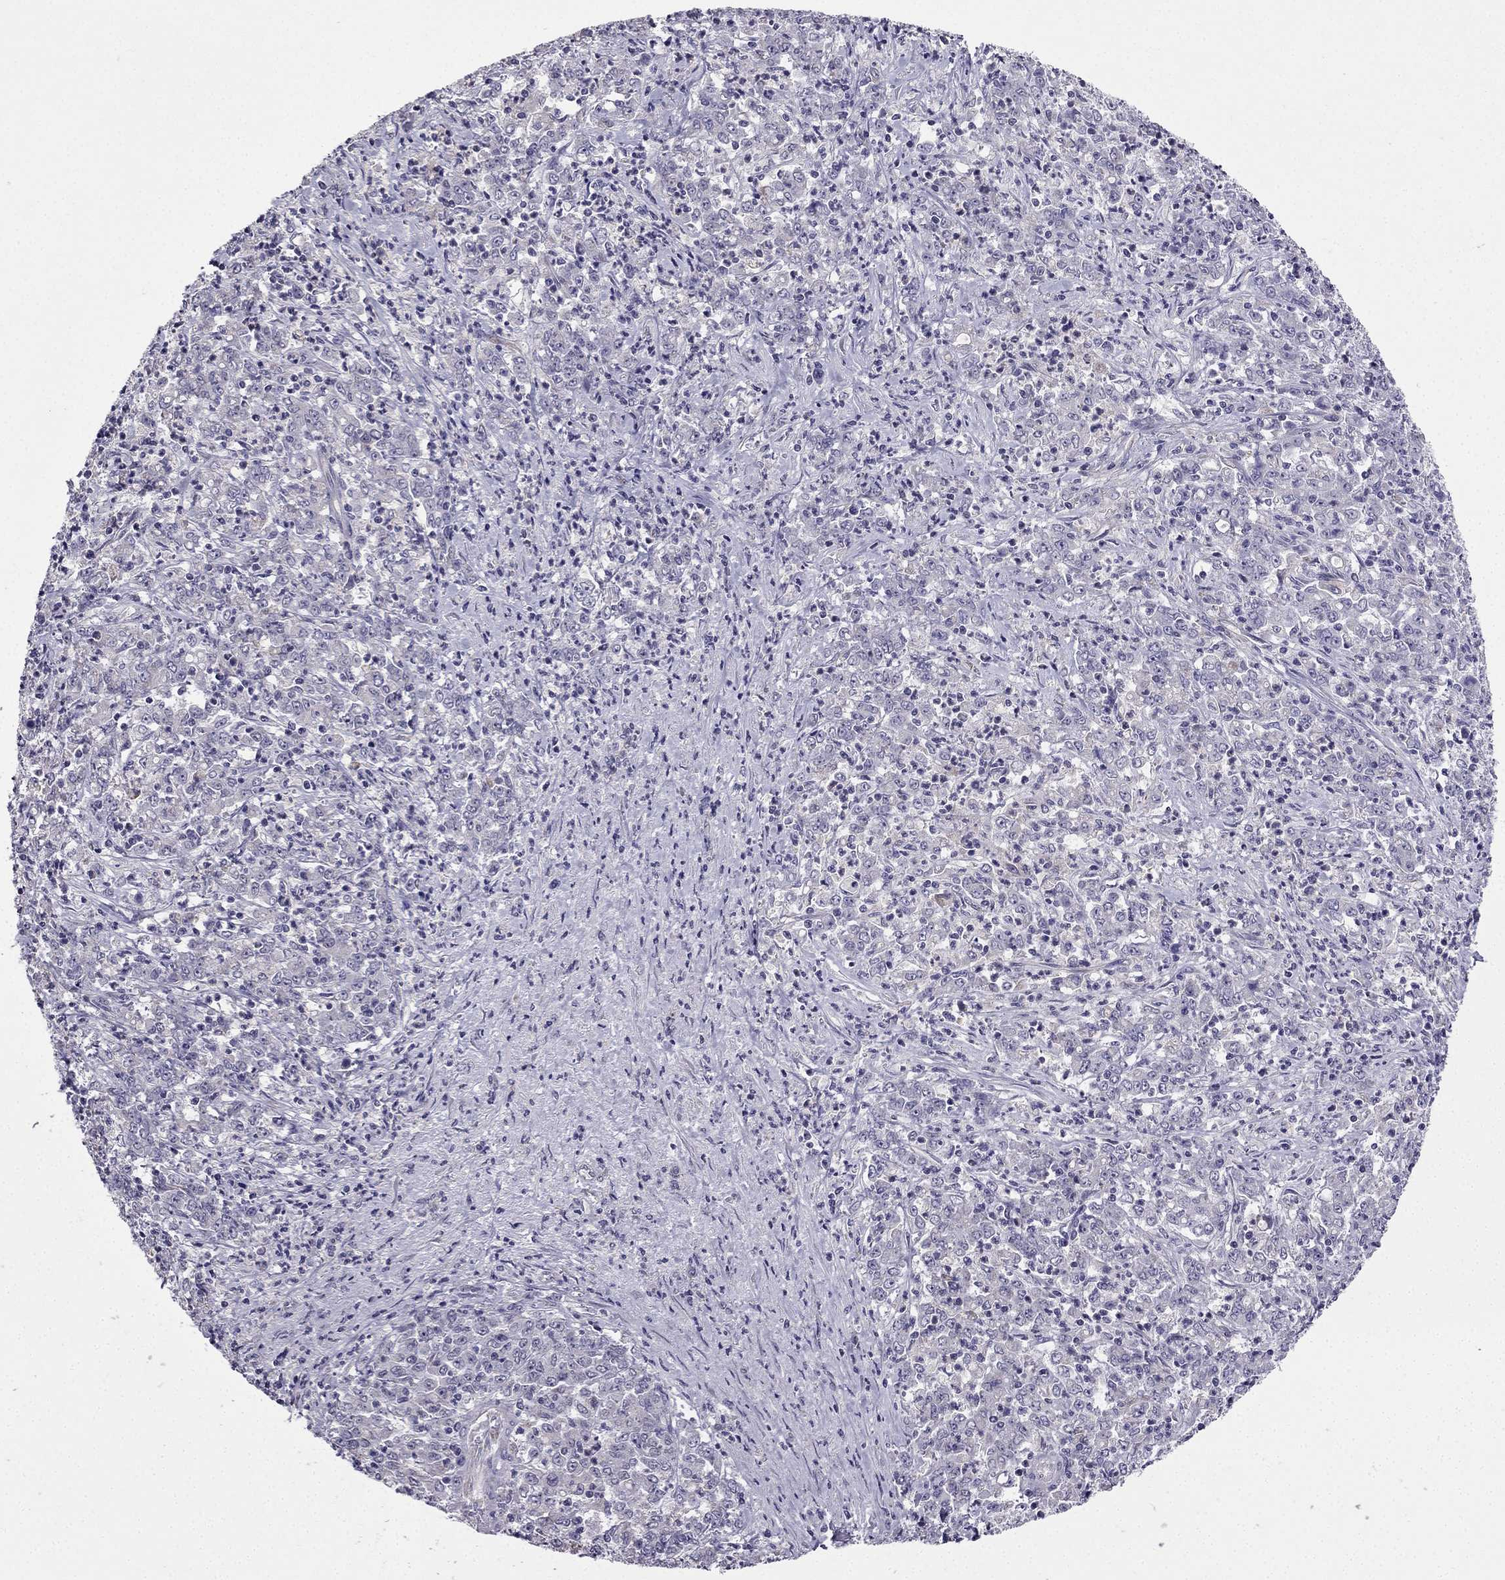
{"staining": {"intensity": "negative", "quantity": "none", "location": "none"}, "tissue": "stomach cancer", "cell_type": "Tumor cells", "image_type": "cancer", "snomed": [{"axis": "morphology", "description": "Adenocarcinoma, NOS"}, {"axis": "topography", "description": "Stomach, lower"}], "caption": "DAB immunohistochemical staining of human stomach cancer (adenocarcinoma) displays no significant positivity in tumor cells.", "gene": "SLC6A2", "patient": {"sex": "female", "age": 71}}